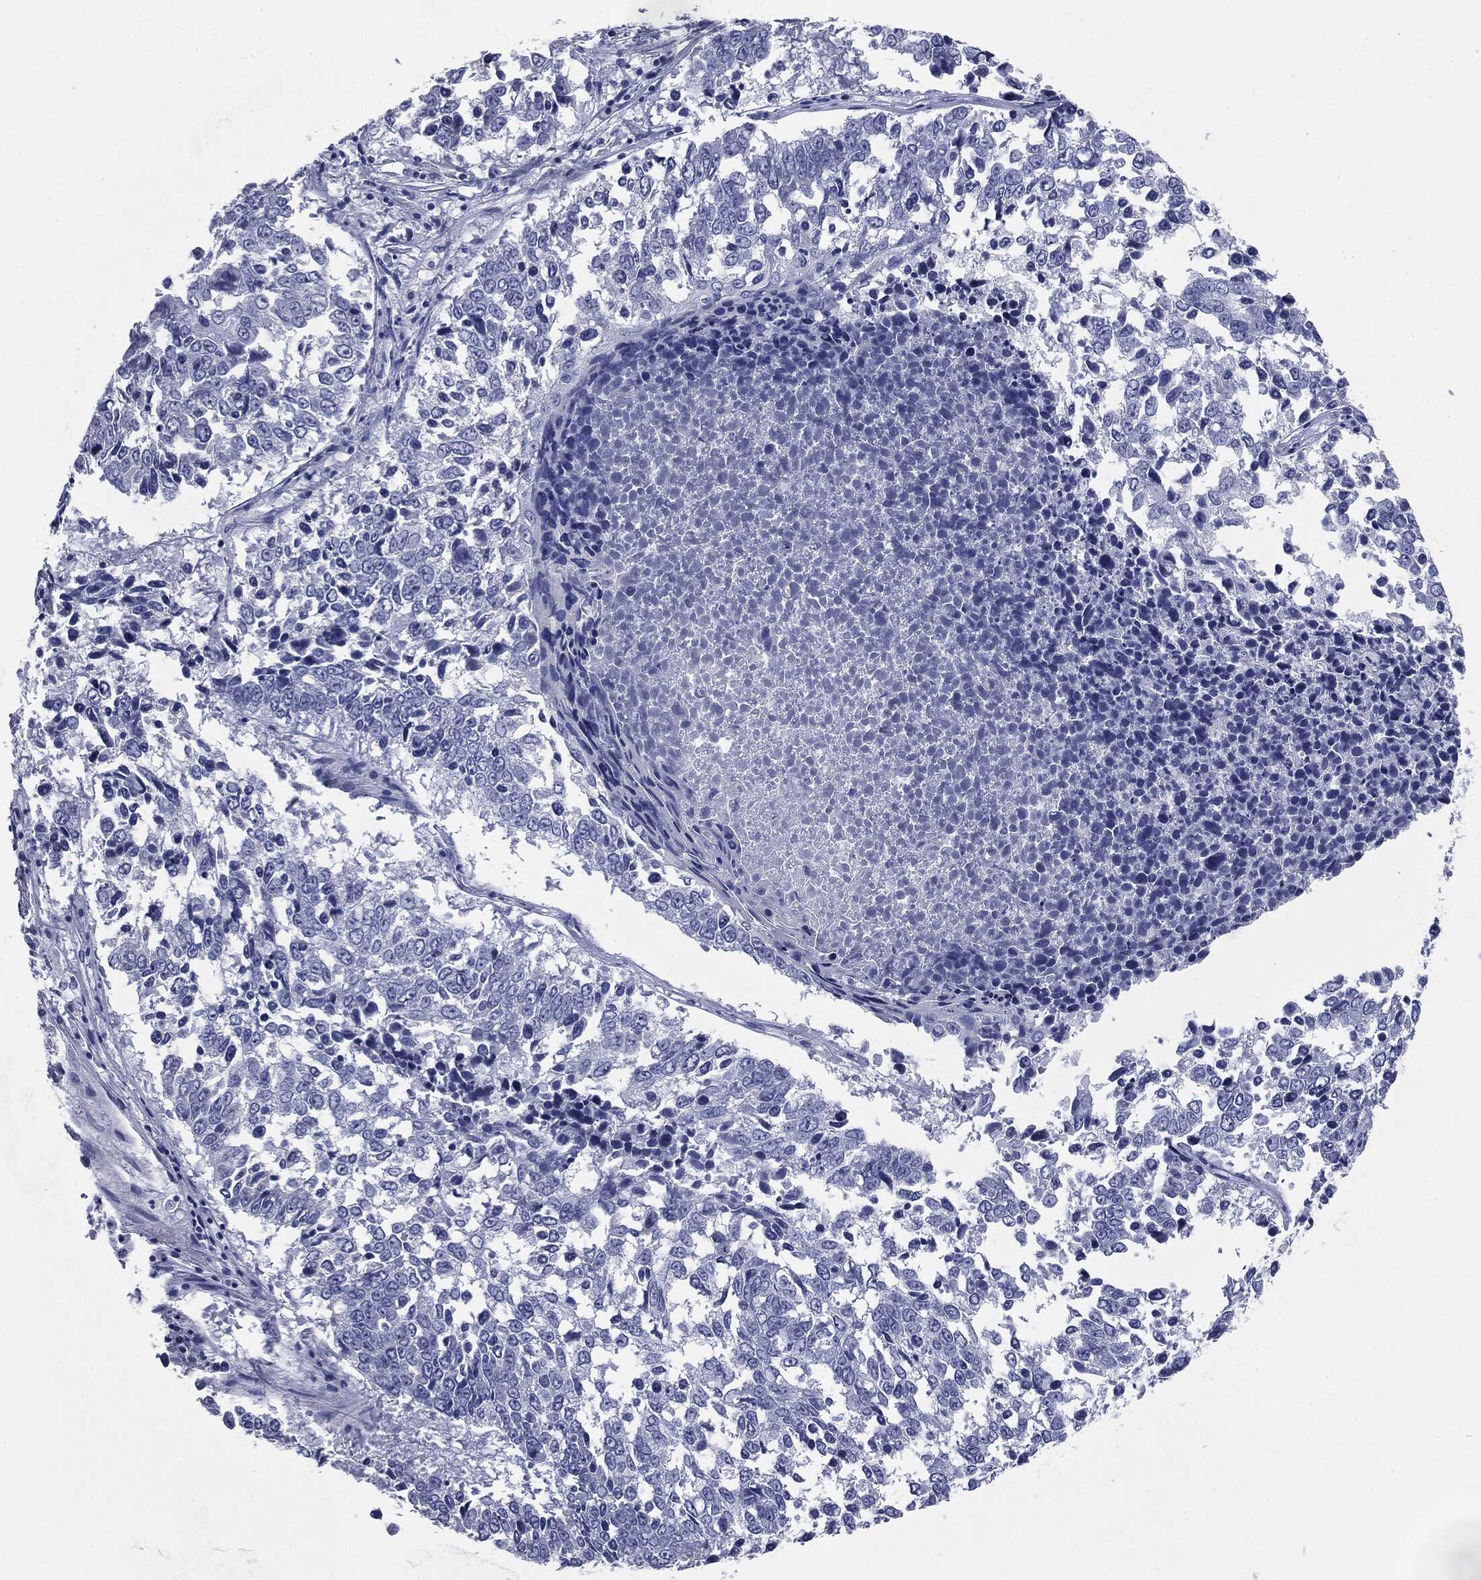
{"staining": {"intensity": "negative", "quantity": "none", "location": "none"}, "tissue": "lung cancer", "cell_type": "Tumor cells", "image_type": "cancer", "snomed": [{"axis": "morphology", "description": "Squamous cell carcinoma, NOS"}, {"axis": "topography", "description": "Lung"}], "caption": "Tumor cells are negative for protein expression in human lung cancer.", "gene": "ATP2A1", "patient": {"sex": "male", "age": 82}}